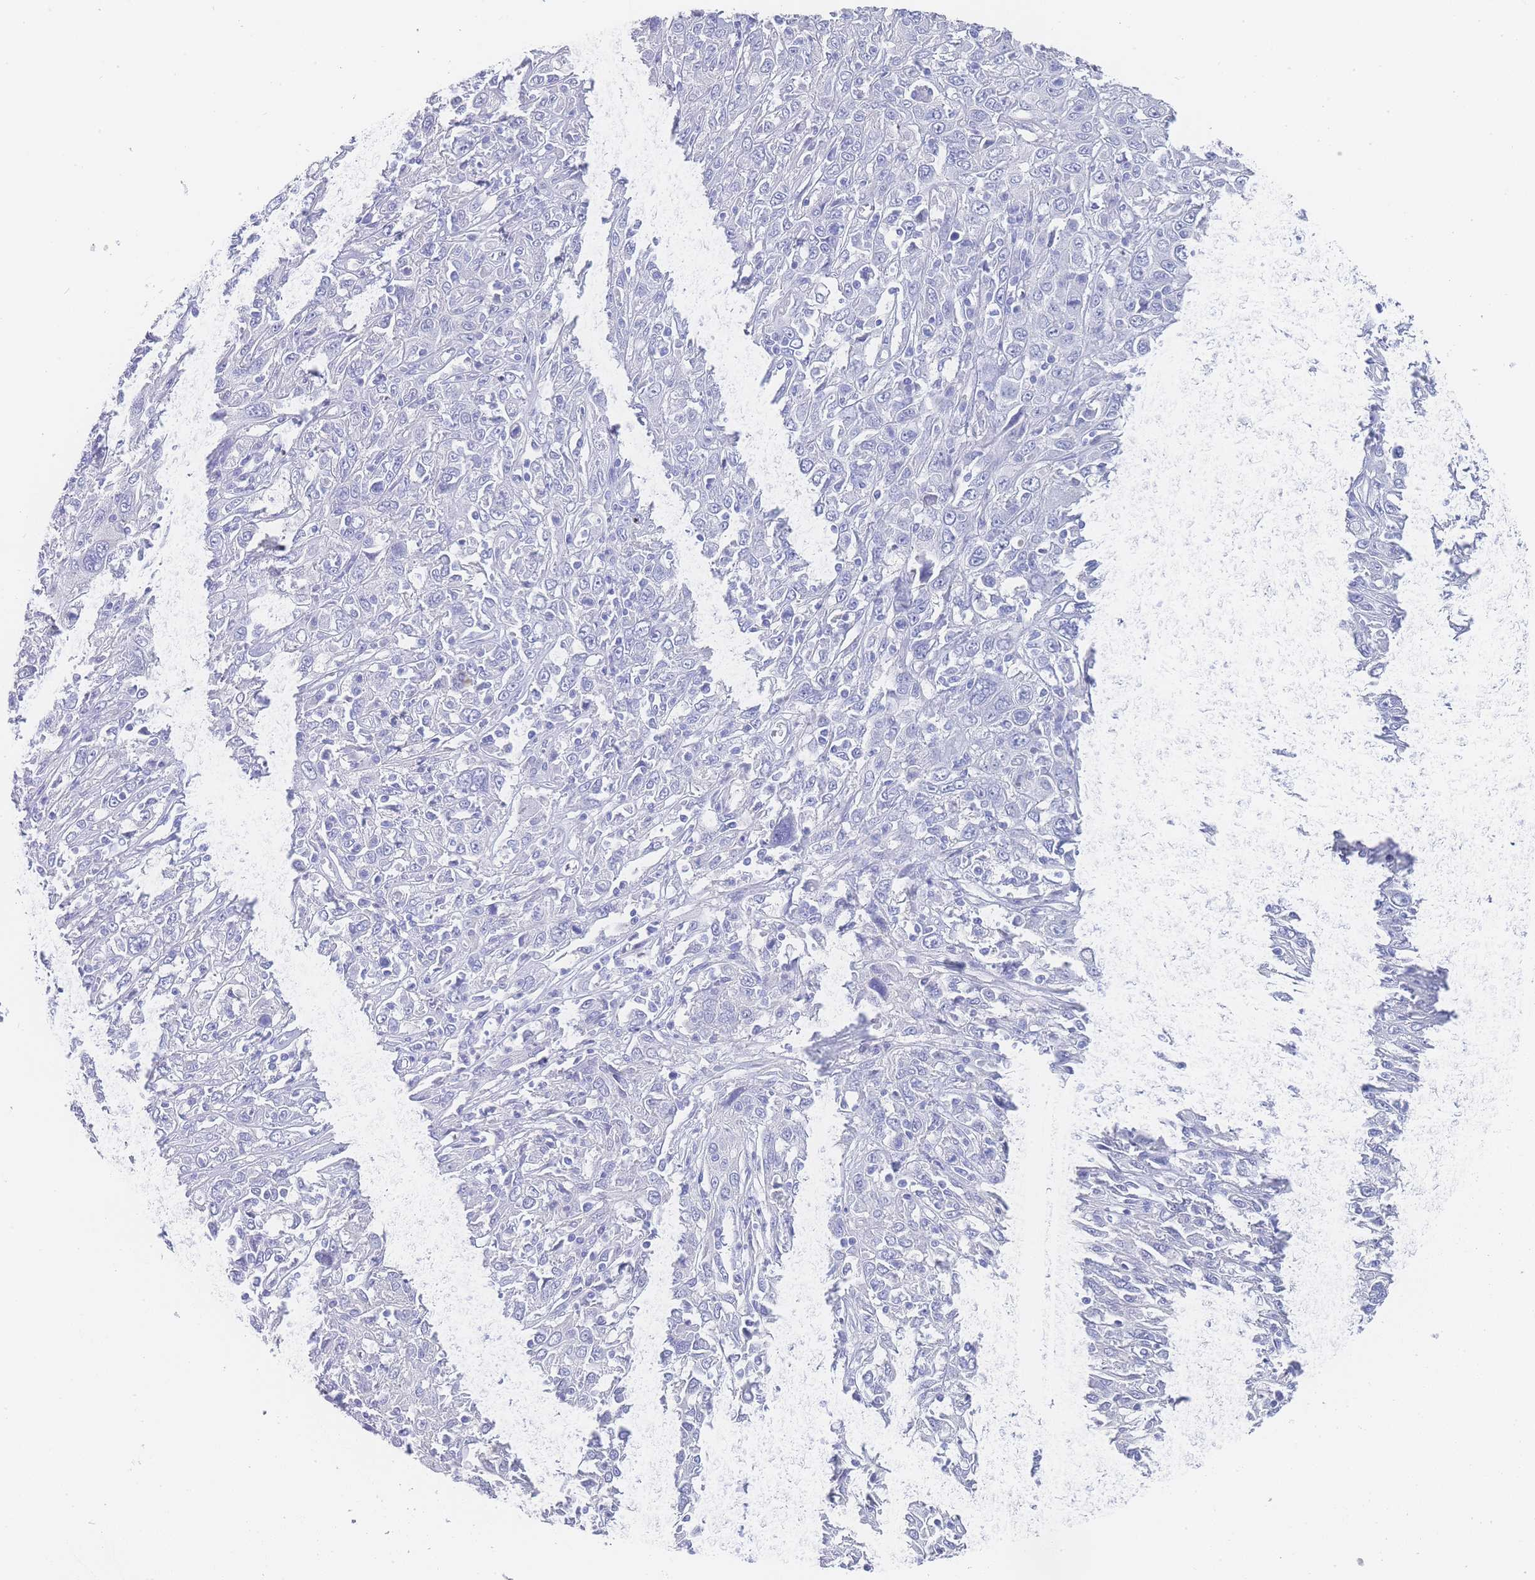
{"staining": {"intensity": "negative", "quantity": "none", "location": "none"}, "tissue": "cervical cancer", "cell_type": "Tumor cells", "image_type": "cancer", "snomed": [{"axis": "morphology", "description": "Squamous cell carcinoma, NOS"}, {"axis": "topography", "description": "Cervix"}], "caption": "Immunohistochemistry histopathology image of neoplastic tissue: human squamous cell carcinoma (cervical) stained with DAB demonstrates no significant protein positivity in tumor cells.", "gene": "LZTFL1", "patient": {"sex": "female", "age": 46}}